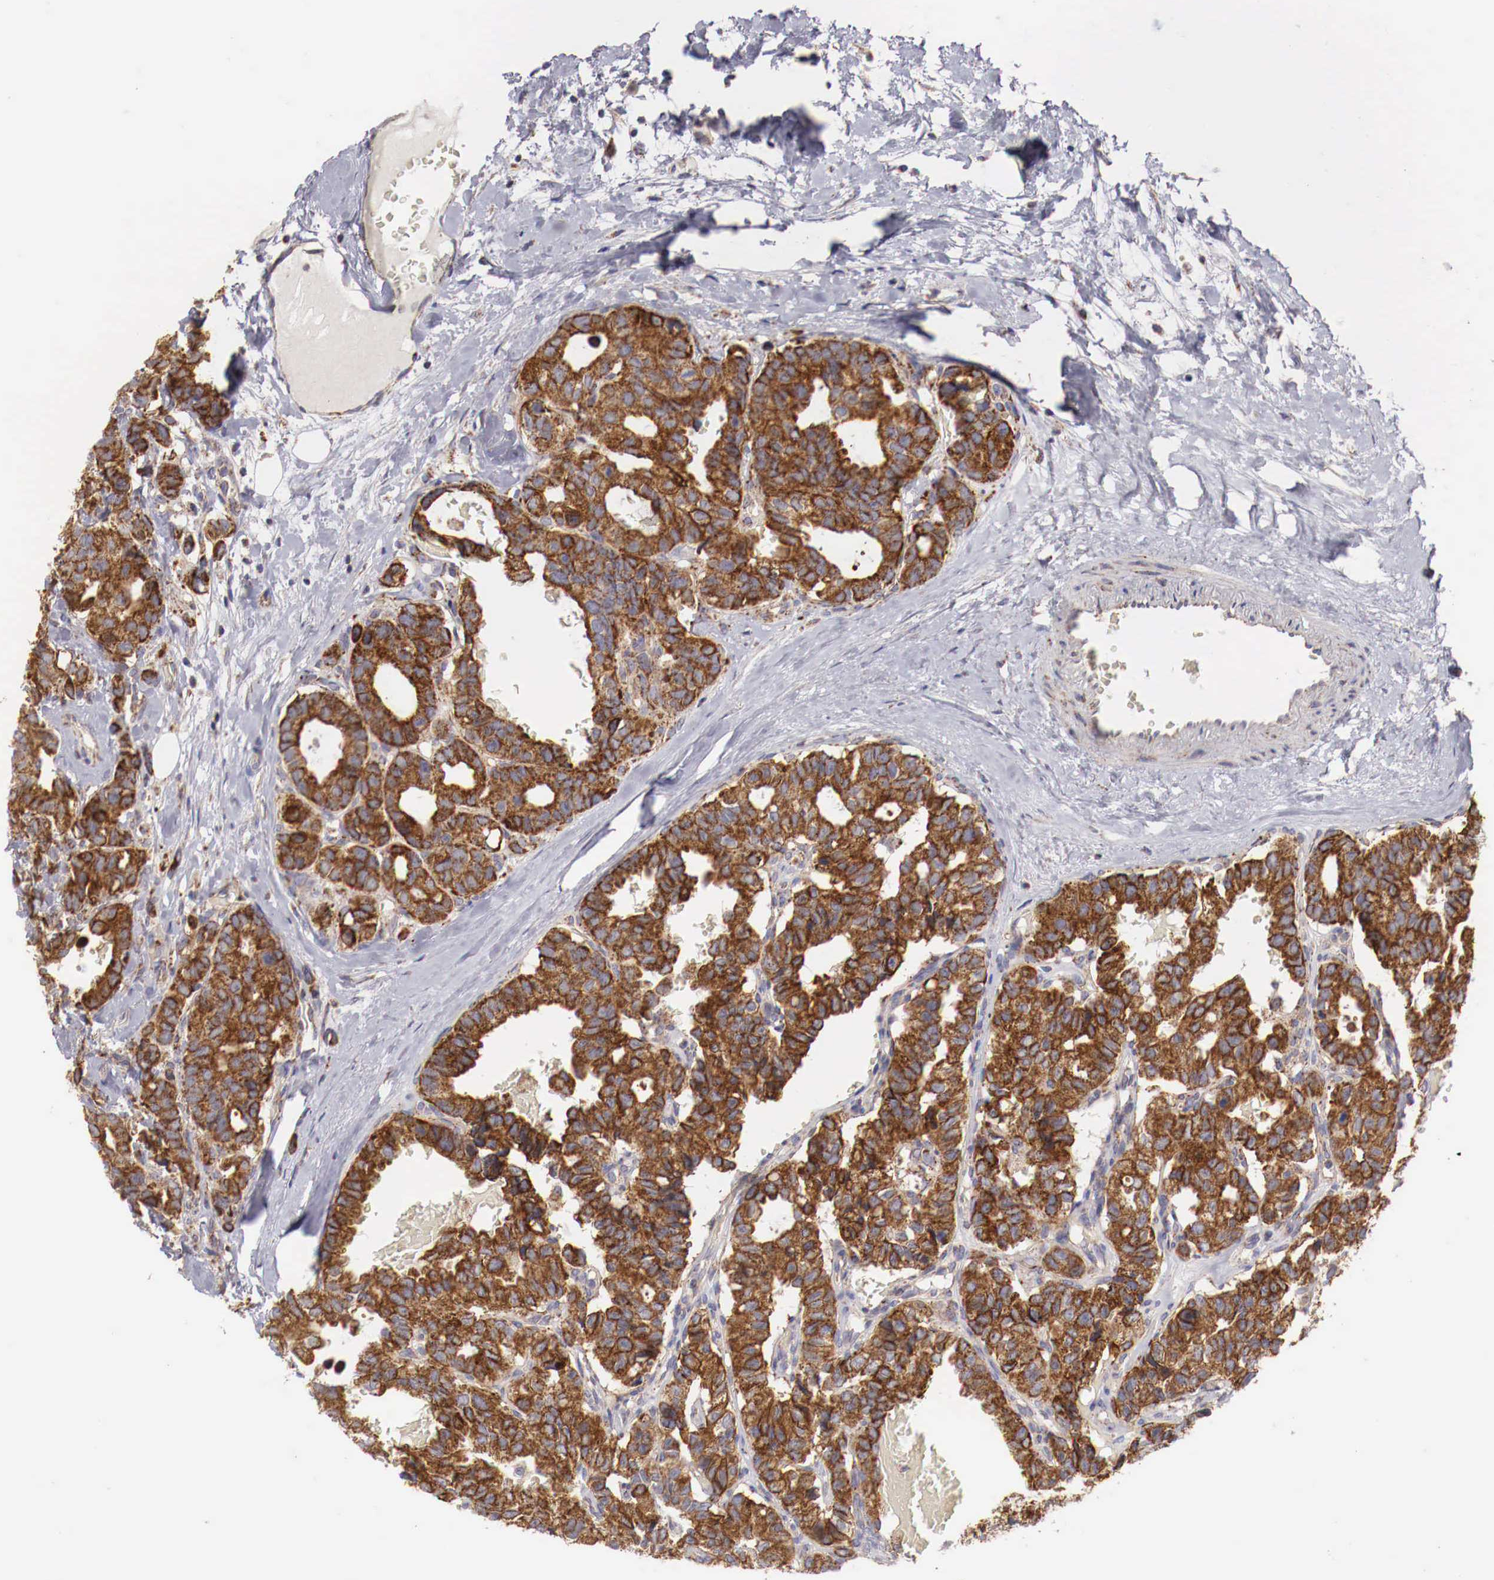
{"staining": {"intensity": "strong", "quantity": ">75%", "location": "cytoplasmic/membranous"}, "tissue": "breast cancer", "cell_type": "Tumor cells", "image_type": "cancer", "snomed": [{"axis": "morphology", "description": "Duct carcinoma"}, {"axis": "topography", "description": "Breast"}], "caption": "A micrograph showing strong cytoplasmic/membranous positivity in approximately >75% of tumor cells in breast cancer, as visualized by brown immunohistochemical staining.", "gene": "XPNPEP3", "patient": {"sex": "female", "age": 69}}